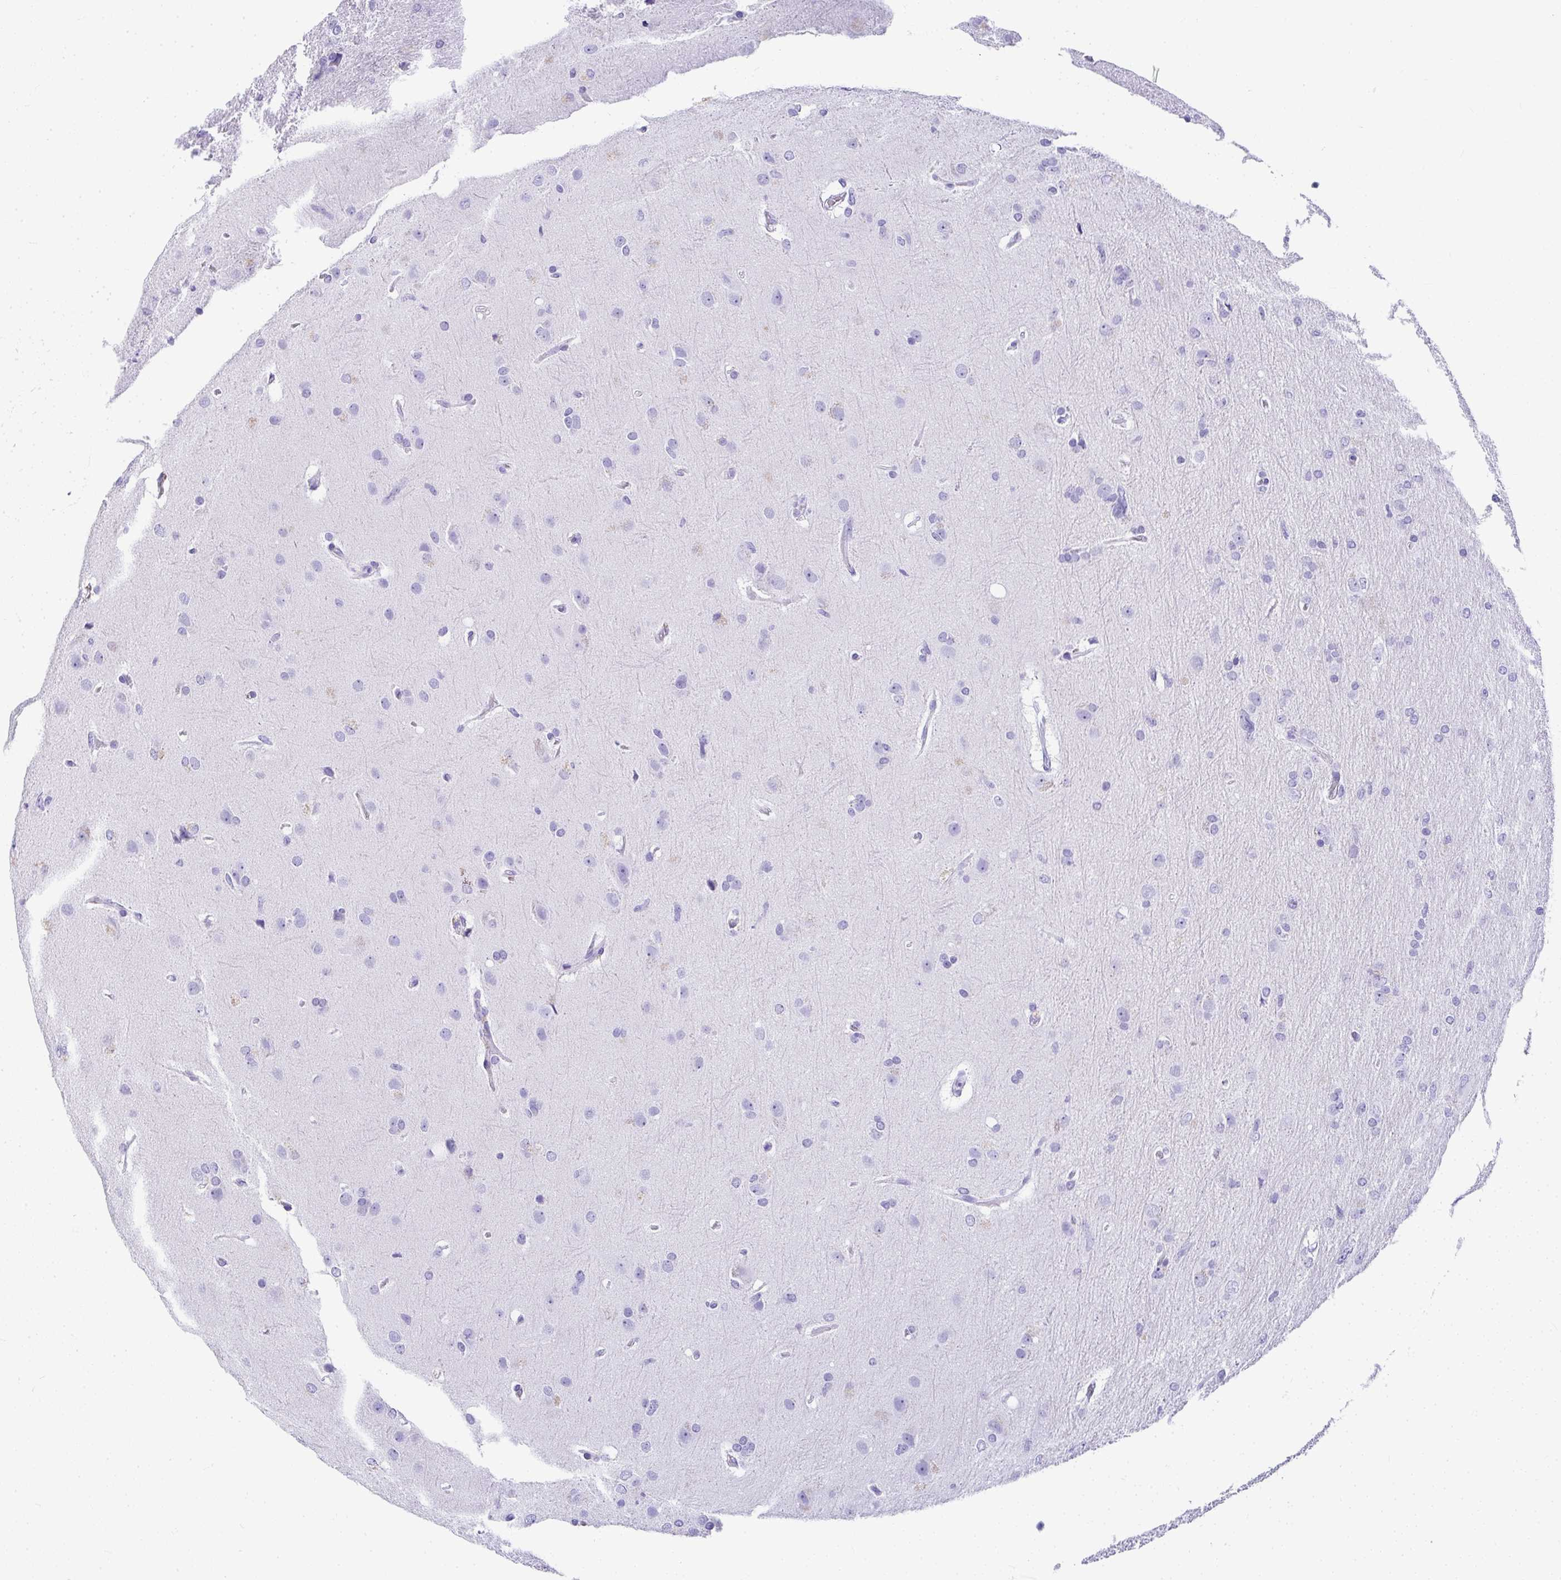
{"staining": {"intensity": "negative", "quantity": "none", "location": "none"}, "tissue": "glioma", "cell_type": "Tumor cells", "image_type": "cancer", "snomed": [{"axis": "morphology", "description": "Glioma, malignant, High grade"}, {"axis": "topography", "description": "Brain"}], "caption": "An immunohistochemistry photomicrograph of glioma is shown. There is no staining in tumor cells of glioma.", "gene": "AVIL", "patient": {"sex": "male", "age": 53}}